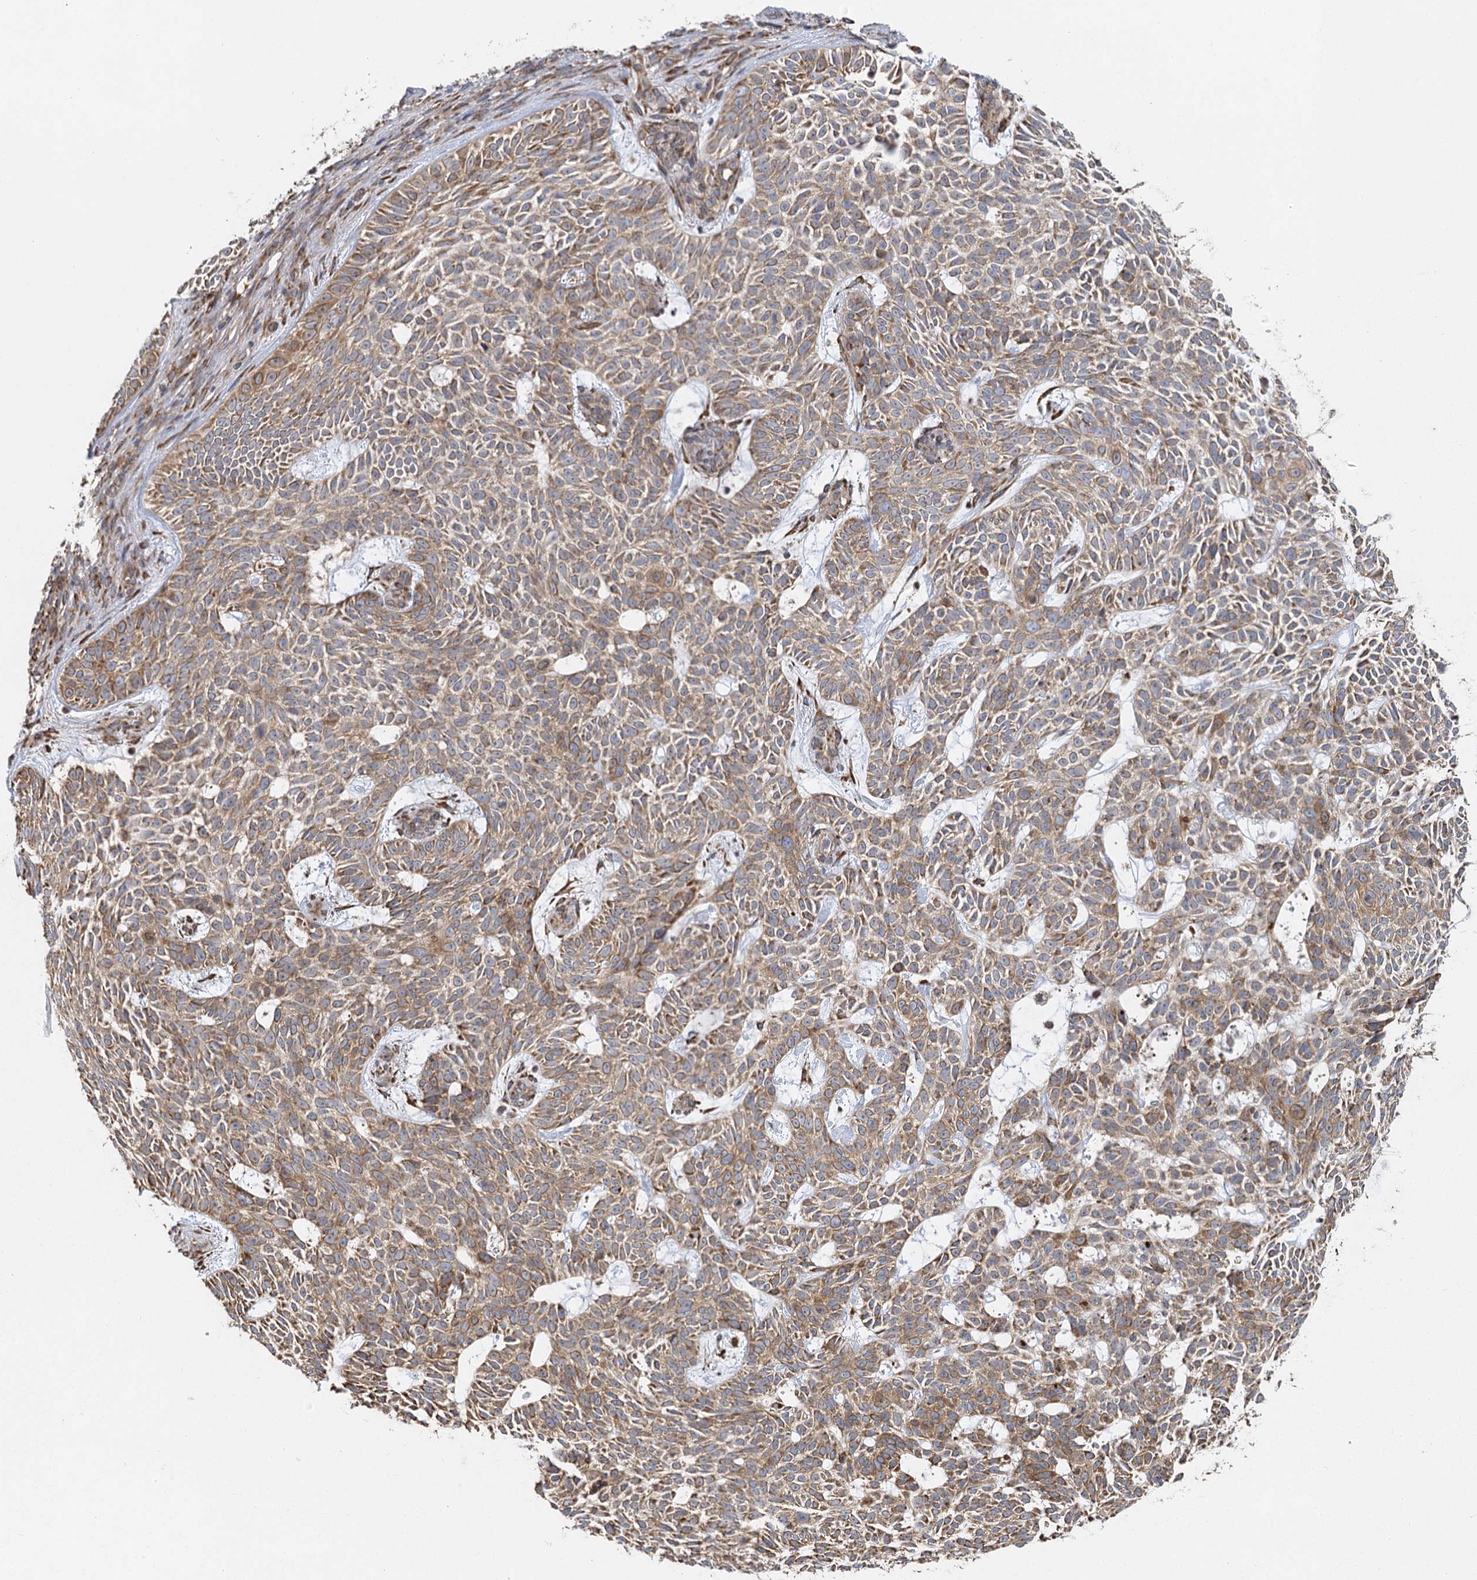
{"staining": {"intensity": "moderate", "quantity": ">75%", "location": "cytoplasmic/membranous"}, "tissue": "skin cancer", "cell_type": "Tumor cells", "image_type": "cancer", "snomed": [{"axis": "morphology", "description": "Basal cell carcinoma"}, {"axis": "topography", "description": "Skin"}], "caption": "DAB immunohistochemical staining of human basal cell carcinoma (skin) demonstrates moderate cytoplasmic/membranous protein positivity in about >75% of tumor cells.", "gene": "IL11RA", "patient": {"sex": "male", "age": 75}}